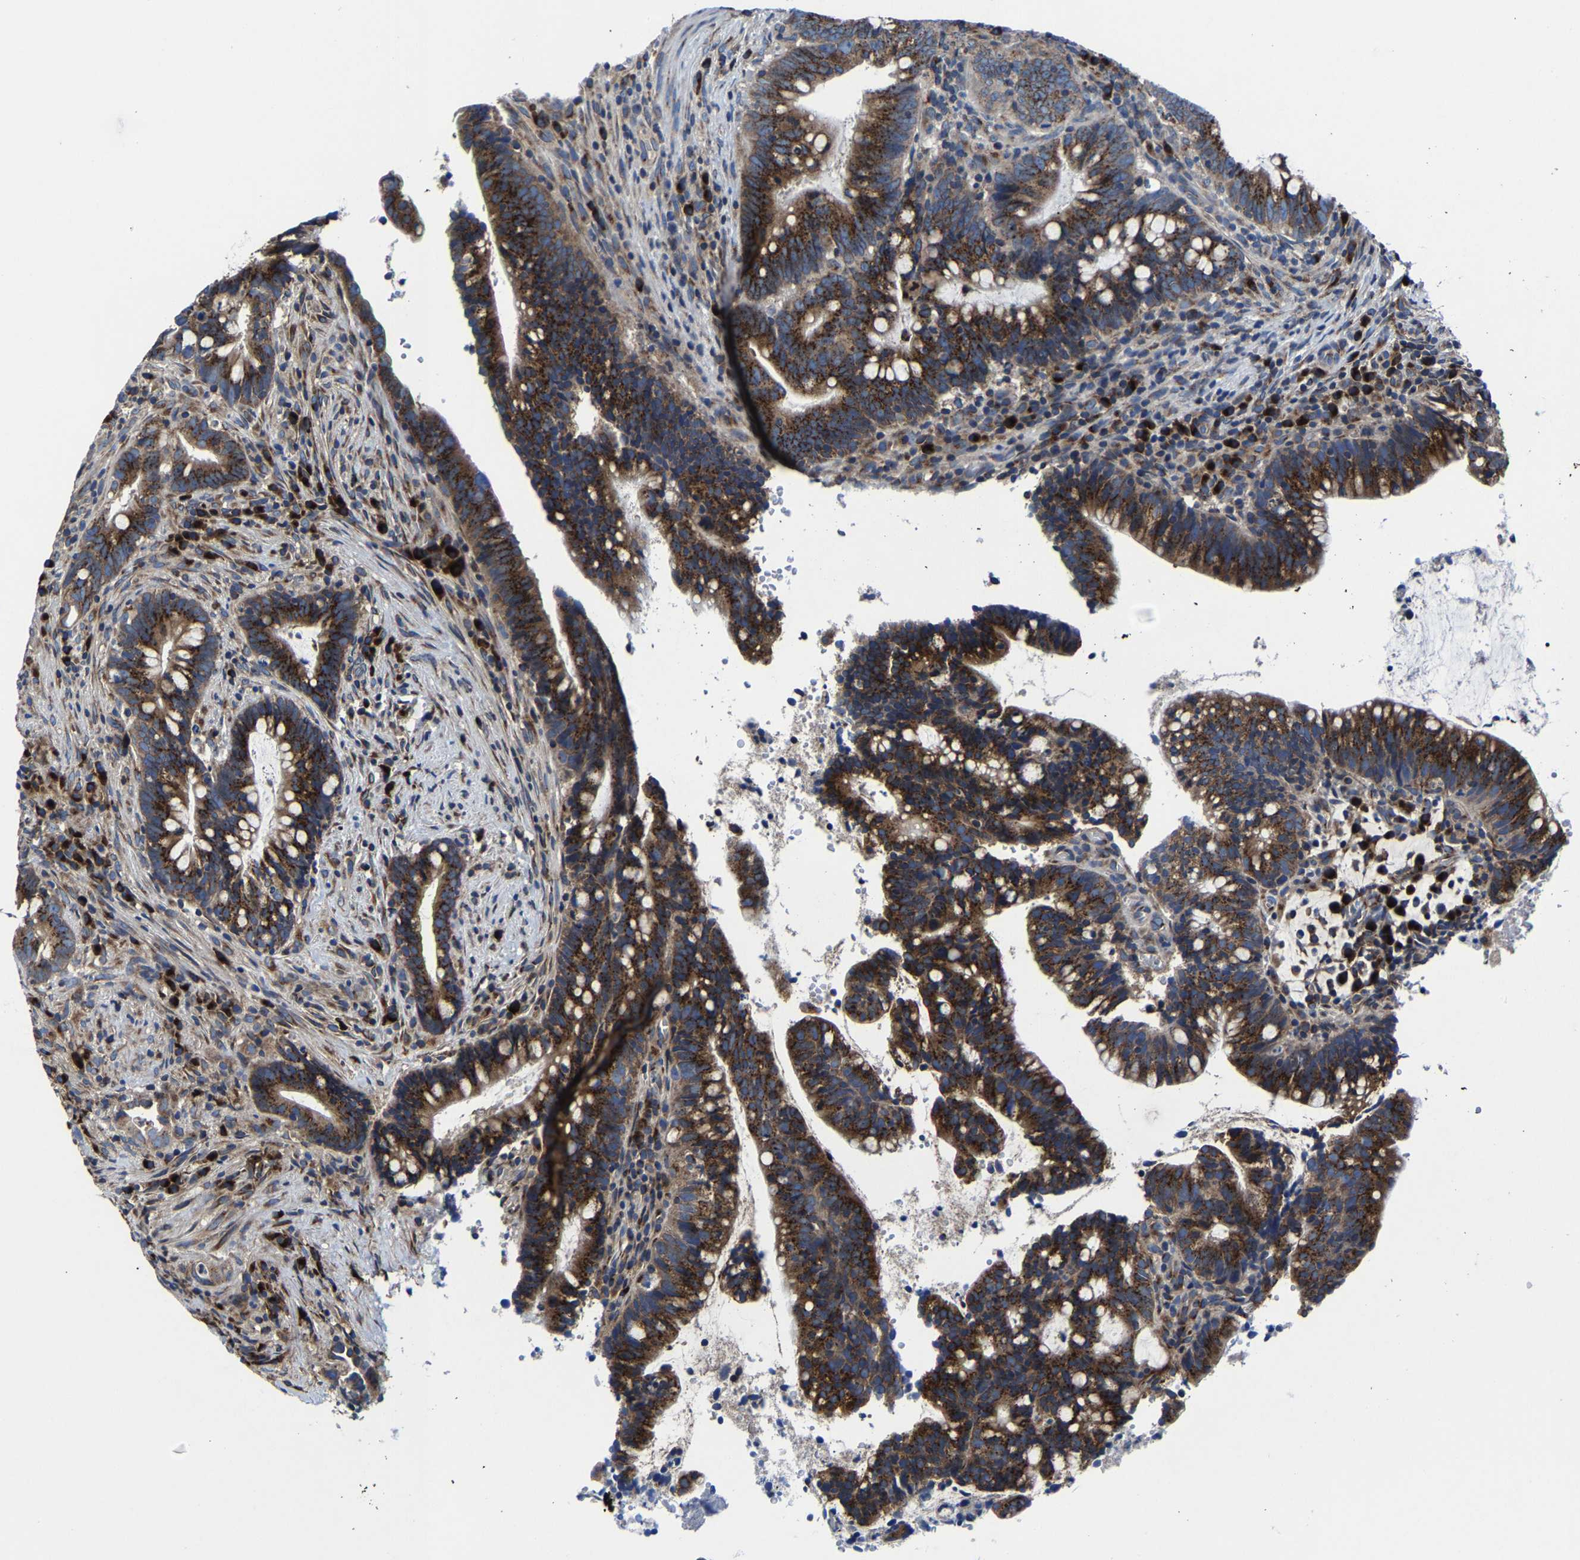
{"staining": {"intensity": "strong", "quantity": ">75%", "location": "cytoplasmic/membranous"}, "tissue": "colorectal cancer", "cell_type": "Tumor cells", "image_type": "cancer", "snomed": [{"axis": "morphology", "description": "Adenocarcinoma, NOS"}, {"axis": "topography", "description": "Colon"}], "caption": "The immunohistochemical stain labels strong cytoplasmic/membranous expression in tumor cells of colorectal adenocarcinoma tissue.", "gene": "EBAG9", "patient": {"sex": "female", "age": 66}}